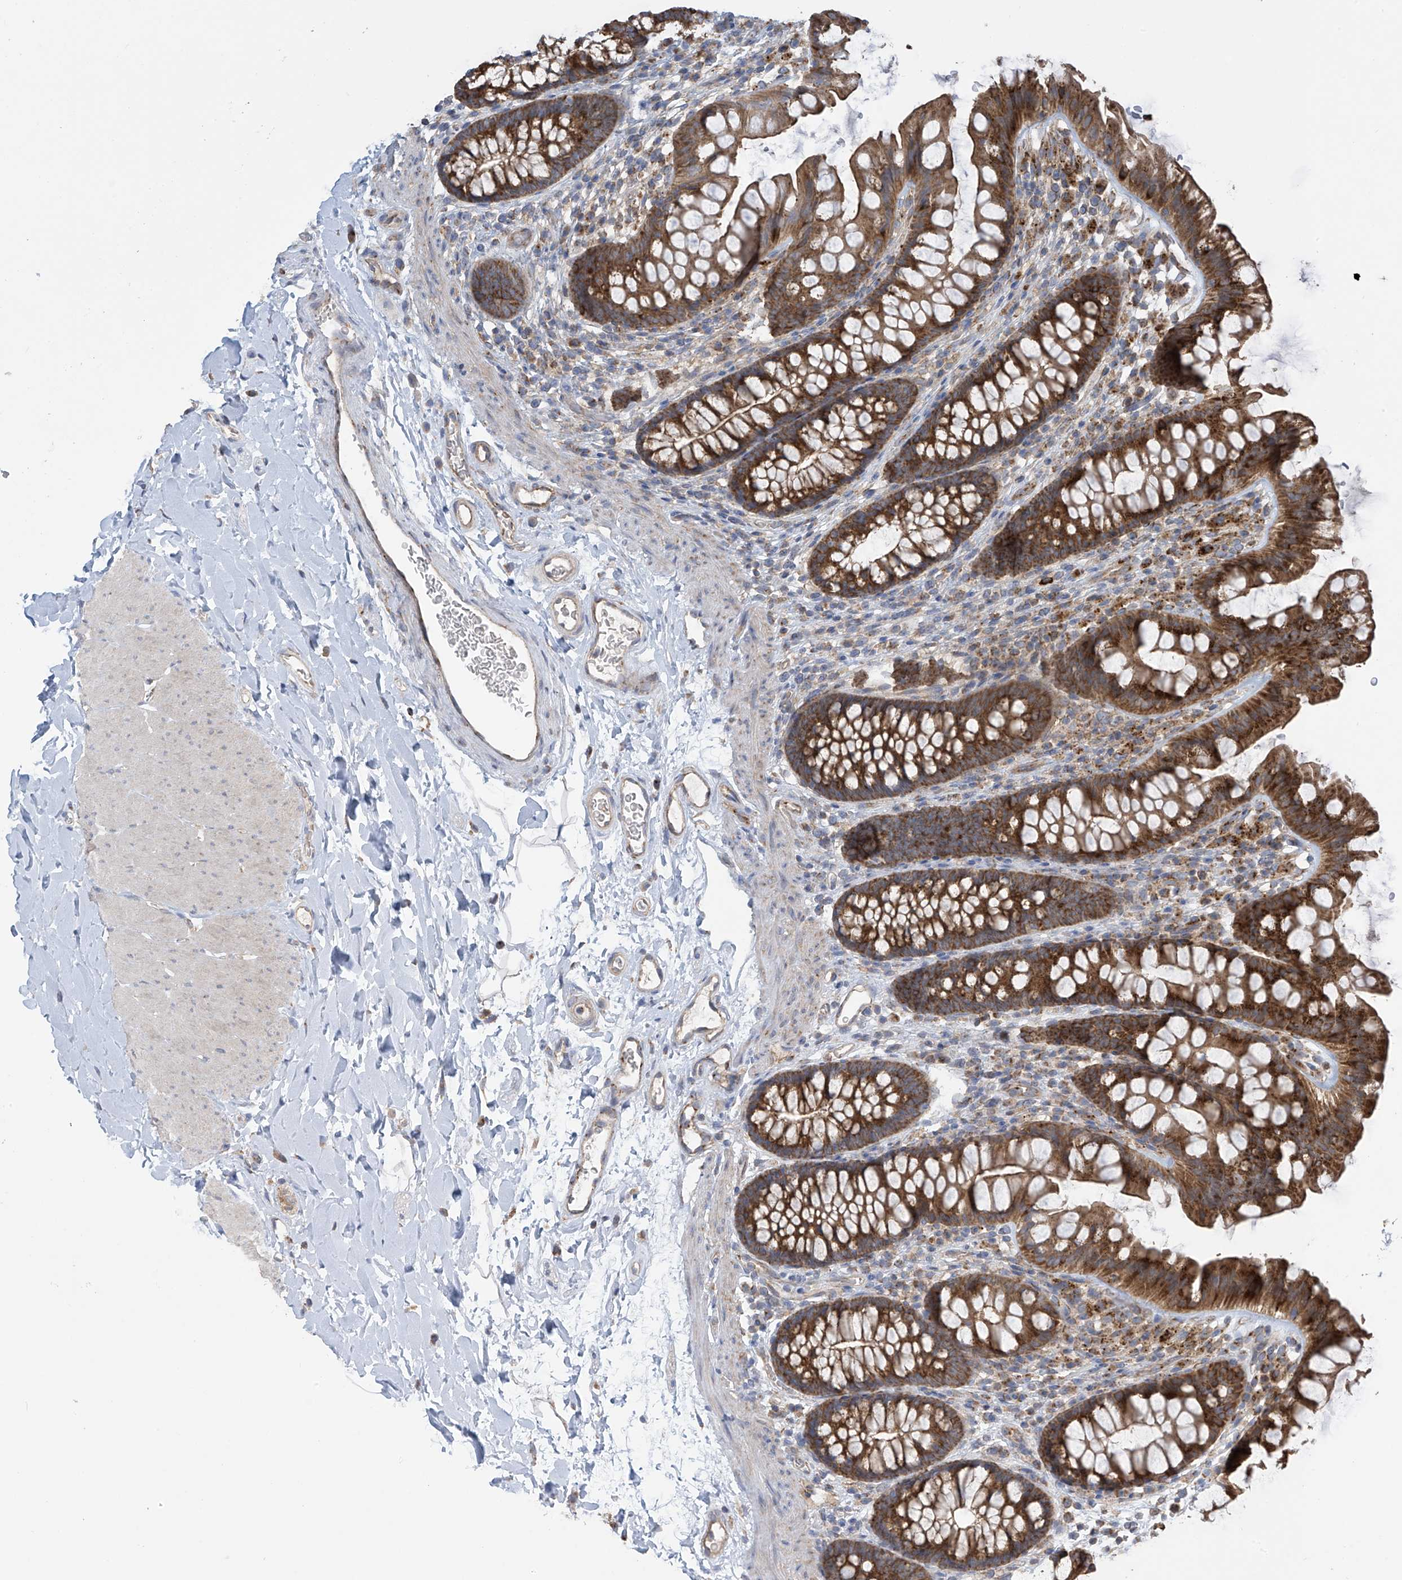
{"staining": {"intensity": "moderate", "quantity": "25%-75%", "location": "cytoplasmic/membranous"}, "tissue": "colon", "cell_type": "Endothelial cells", "image_type": "normal", "snomed": [{"axis": "morphology", "description": "Normal tissue, NOS"}, {"axis": "topography", "description": "Colon"}], "caption": "Colon stained for a protein shows moderate cytoplasmic/membranous positivity in endothelial cells.", "gene": "PNPT1", "patient": {"sex": "female", "age": 62}}